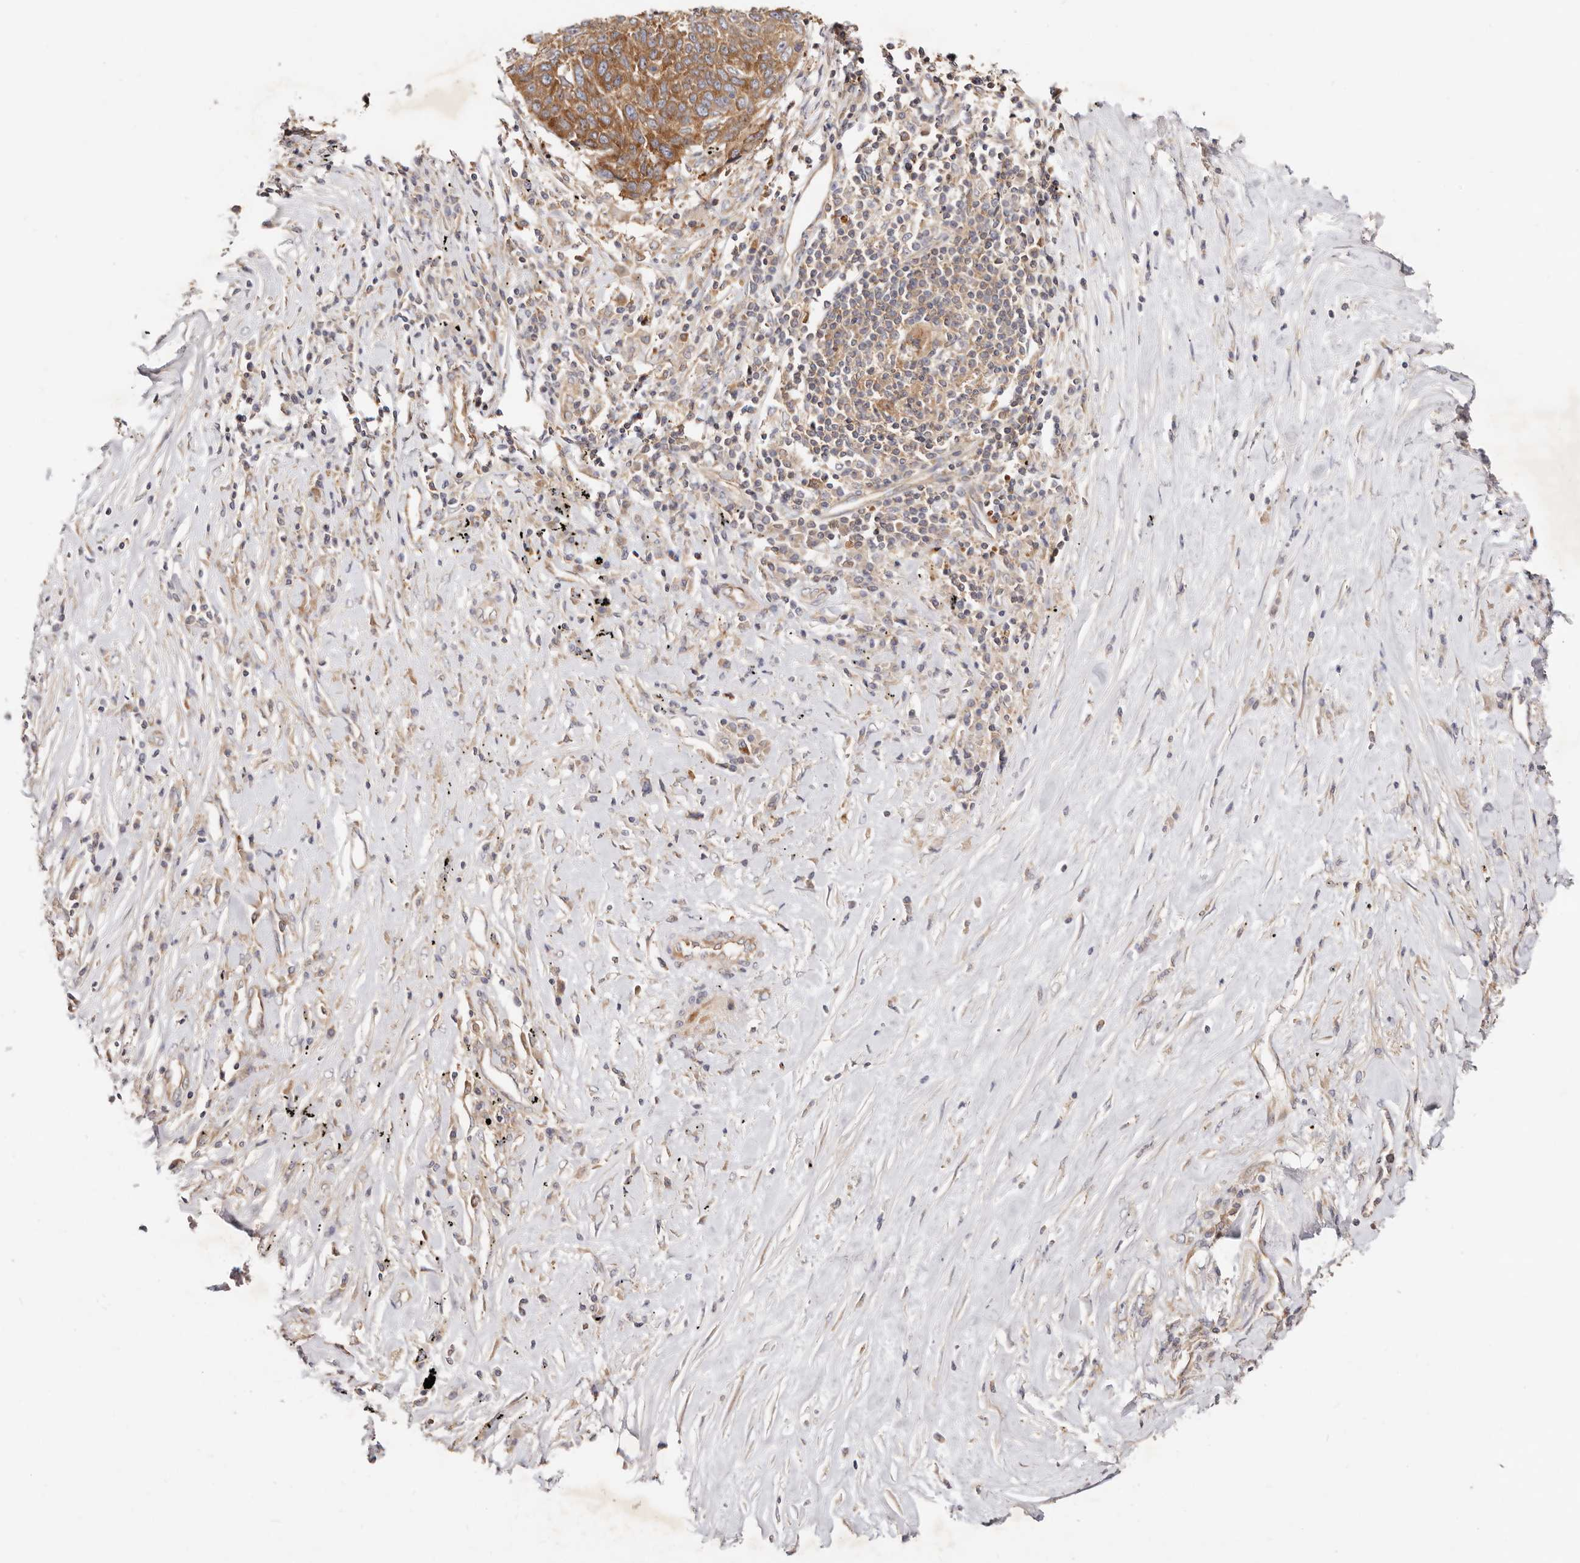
{"staining": {"intensity": "moderate", "quantity": ">75%", "location": "cytoplasmic/membranous"}, "tissue": "lung cancer", "cell_type": "Tumor cells", "image_type": "cancer", "snomed": [{"axis": "morphology", "description": "Squamous cell carcinoma, NOS"}, {"axis": "topography", "description": "Lung"}], "caption": "Immunohistochemical staining of human lung cancer displays moderate cytoplasmic/membranous protein positivity in approximately >75% of tumor cells.", "gene": "GNA13", "patient": {"sex": "male", "age": 66}}